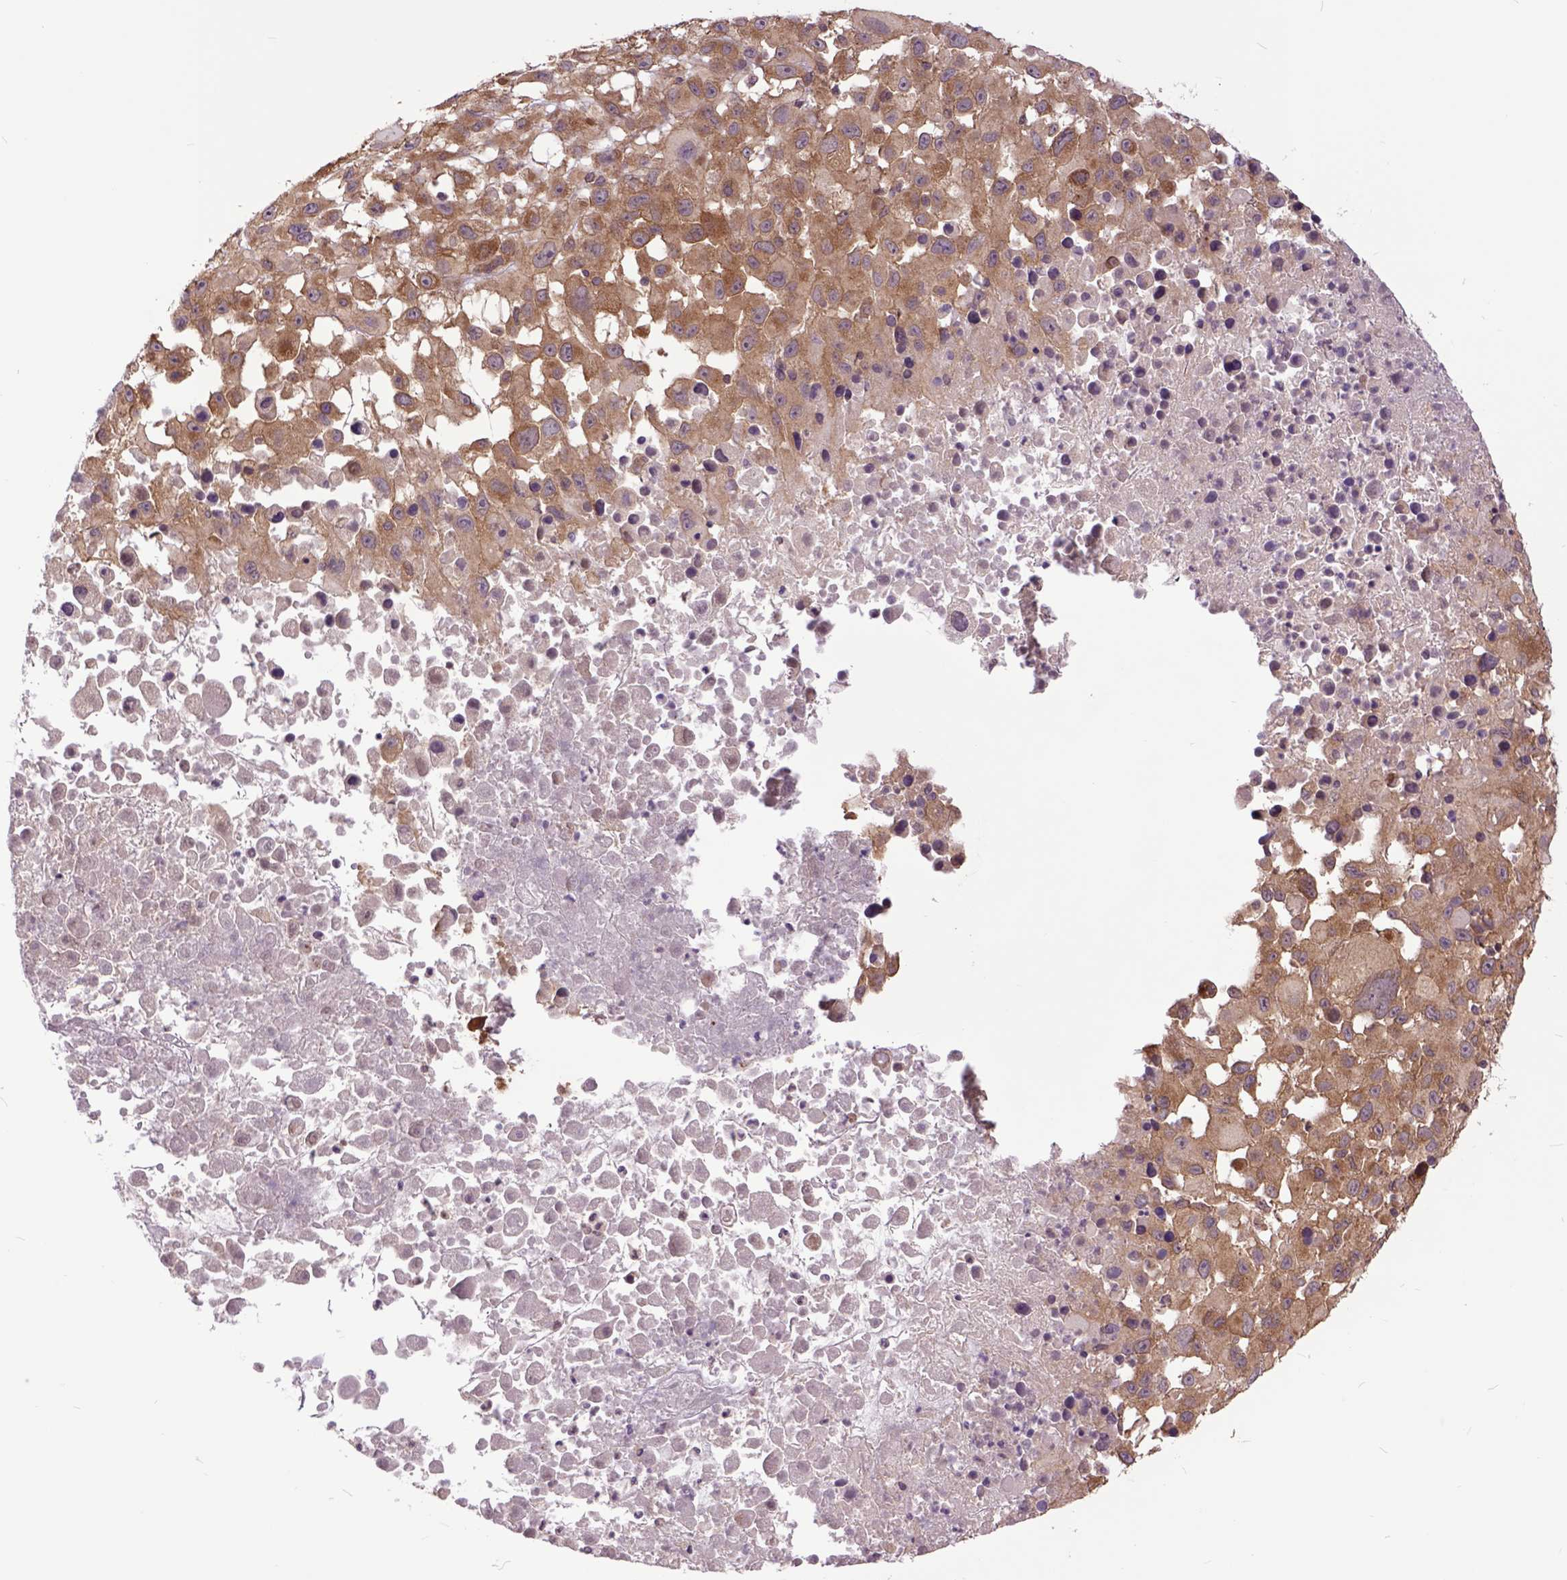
{"staining": {"intensity": "moderate", "quantity": ">75%", "location": "cytoplasmic/membranous"}, "tissue": "melanoma", "cell_type": "Tumor cells", "image_type": "cancer", "snomed": [{"axis": "morphology", "description": "Malignant melanoma, Metastatic site"}, {"axis": "topography", "description": "Soft tissue"}], "caption": "Immunohistochemical staining of human melanoma shows medium levels of moderate cytoplasmic/membranous expression in about >75% of tumor cells.", "gene": "ARL1", "patient": {"sex": "male", "age": 50}}